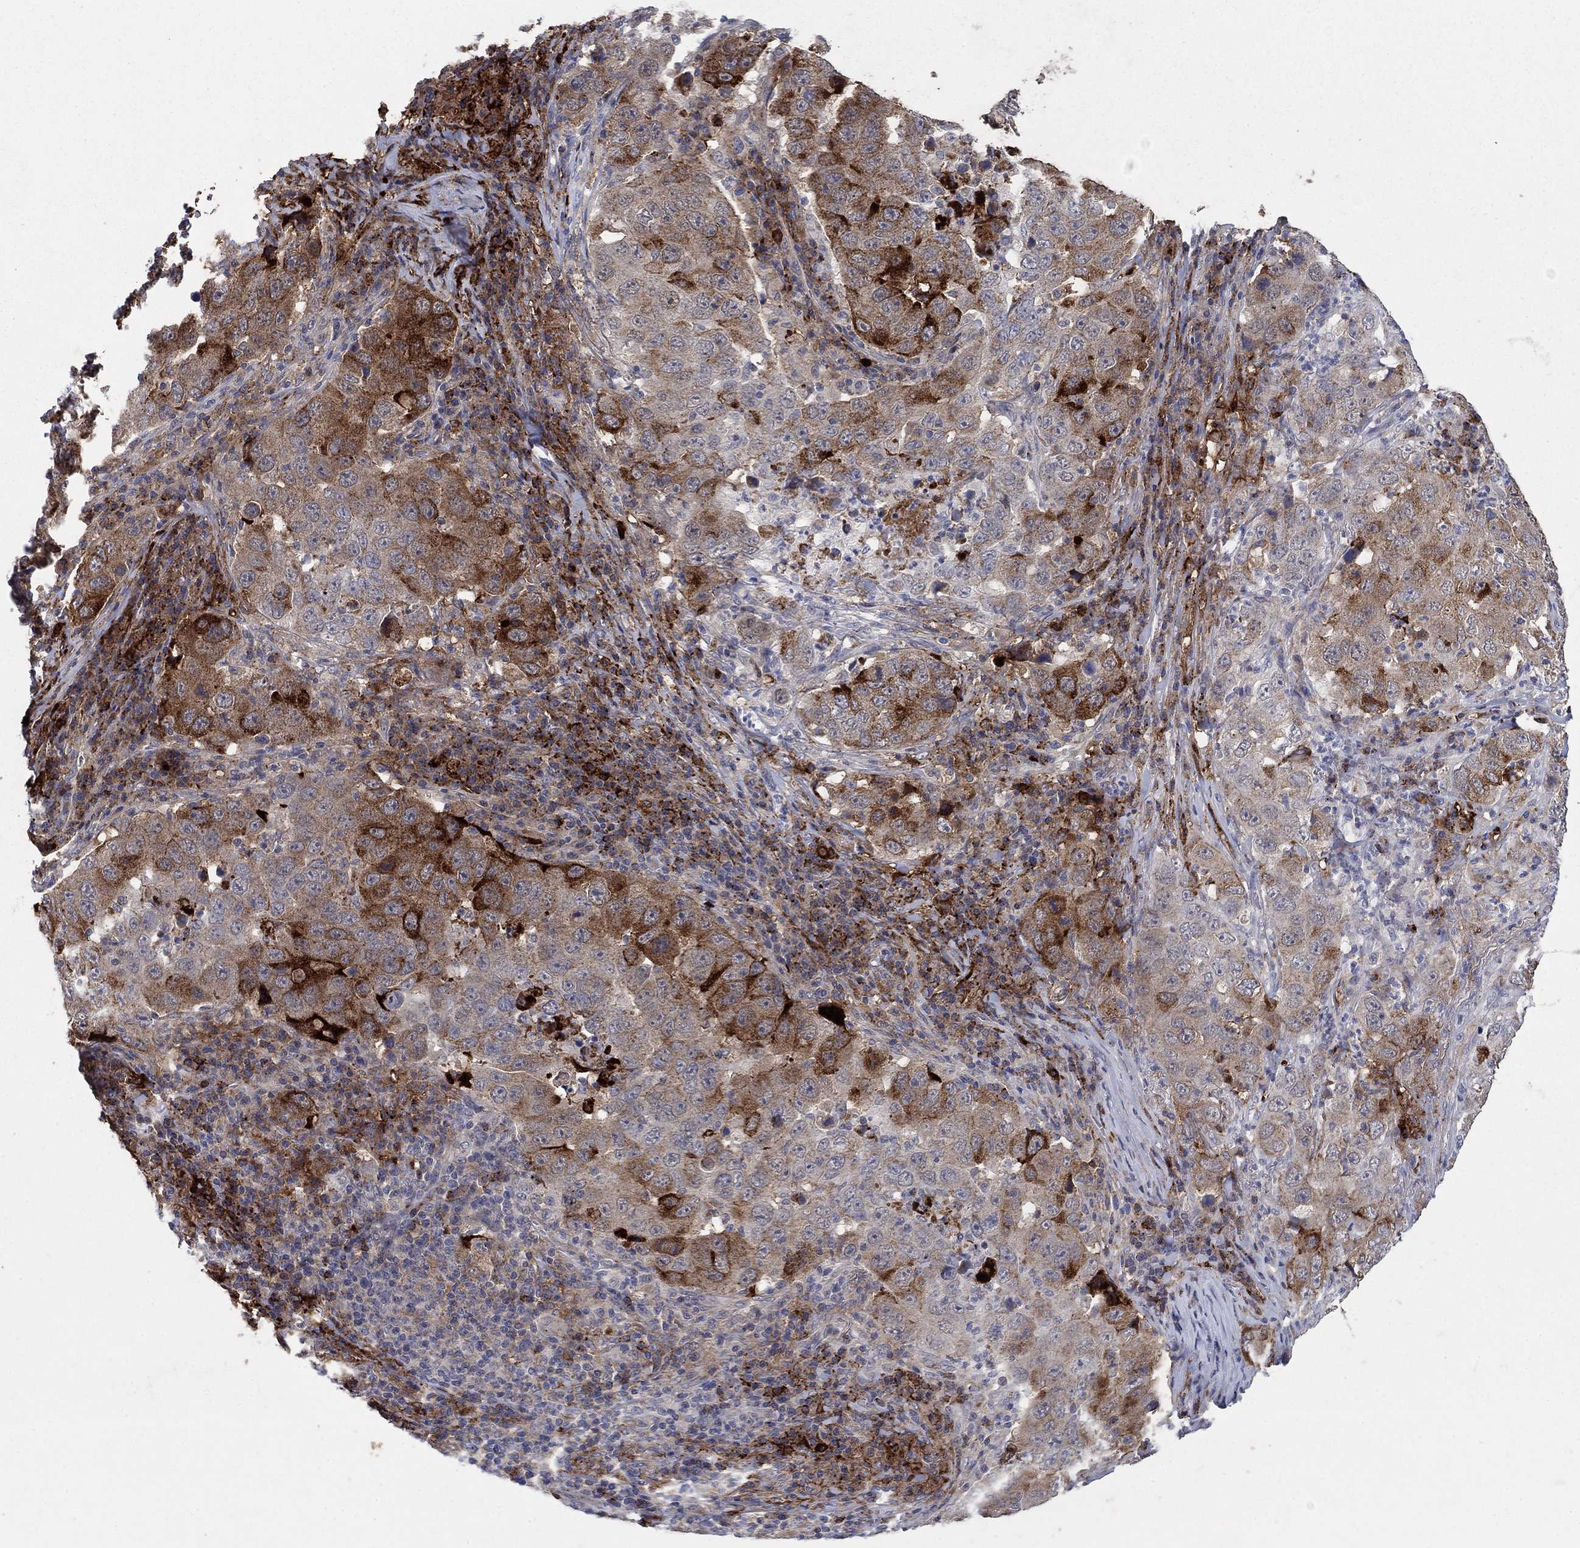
{"staining": {"intensity": "strong", "quantity": "25%-75%", "location": "cytoplasmic/membranous"}, "tissue": "lung cancer", "cell_type": "Tumor cells", "image_type": "cancer", "snomed": [{"axis": "morphology", "description": "Adenocarcinoma, NOS"}, {"axis": "topography", "description": "Lung"}], "caption": "Immunohistochemistry (IHC) image of neoplastic tissue: human lung cancer (adenocarcinoma) stained using immunohistochemistry (IHC) reveals high levels of strong protein expression localized specifically in the cytoplasmic/membranous of tumor cells, appearing as a cytoplasmic/membranous brown color.", "gene": "SDC1", "patient": {"sex": "male", "age": 73}}